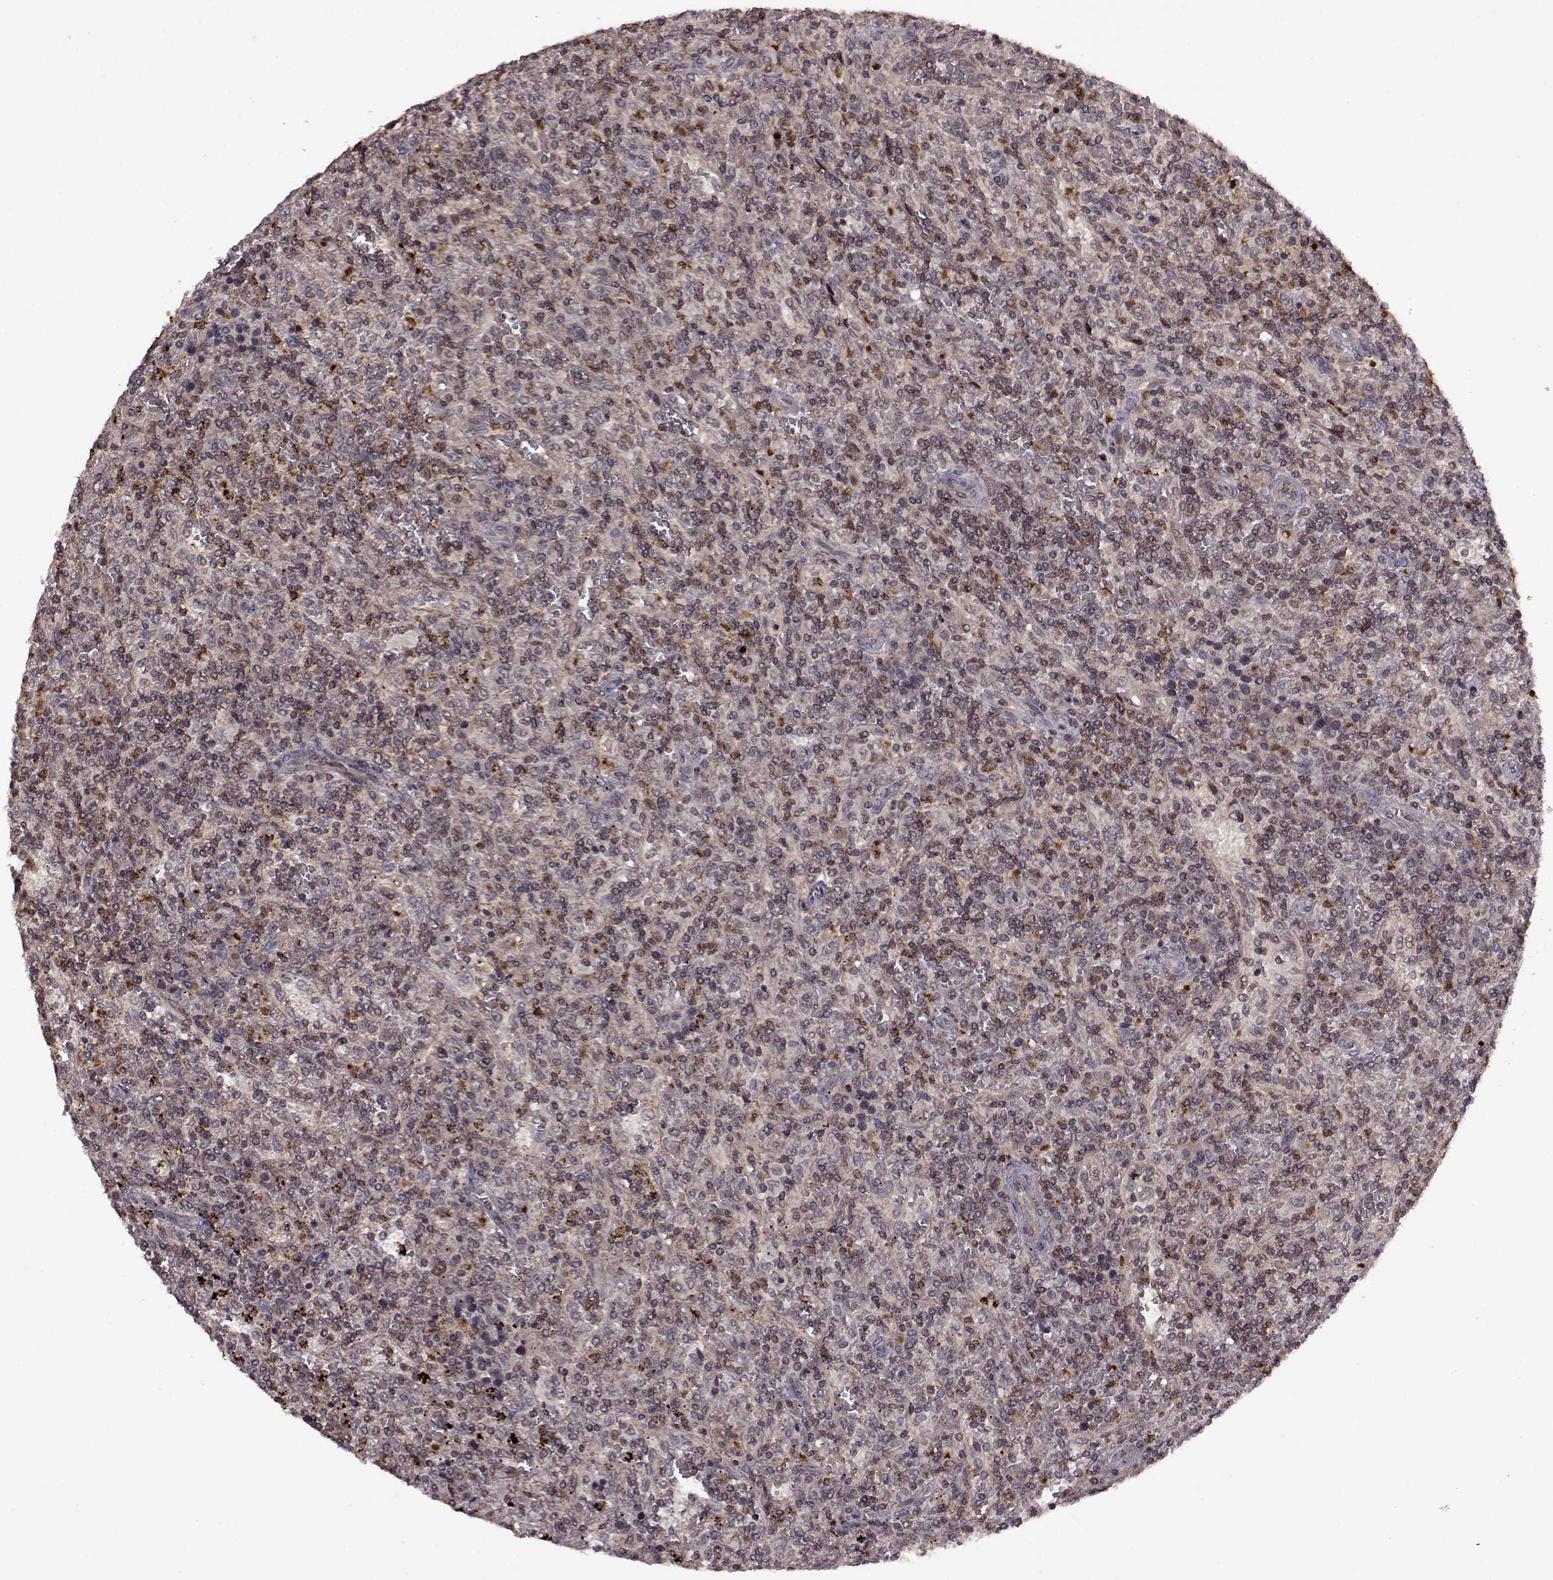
{"staining": {"intensity": "negative", "quantity": "none", "location": "none"}, "tissue": "lymphoma", "cell_type": "Tumor cells", "image_type": "cancer", "snomed": [{"axis": "morphology", "description": "Malignant lymphoma, non-Hodgkin's type, Low grade"}, {"axis": "topography", "description": "Spleen"}], "caption": "Micrograph shows no protein expression in tumor cells of low-grade malignant lymphoma, non-Hodgkin's type tissue.", "gene": "TRMU", "patient": {"sex": "male", "age": 62}}